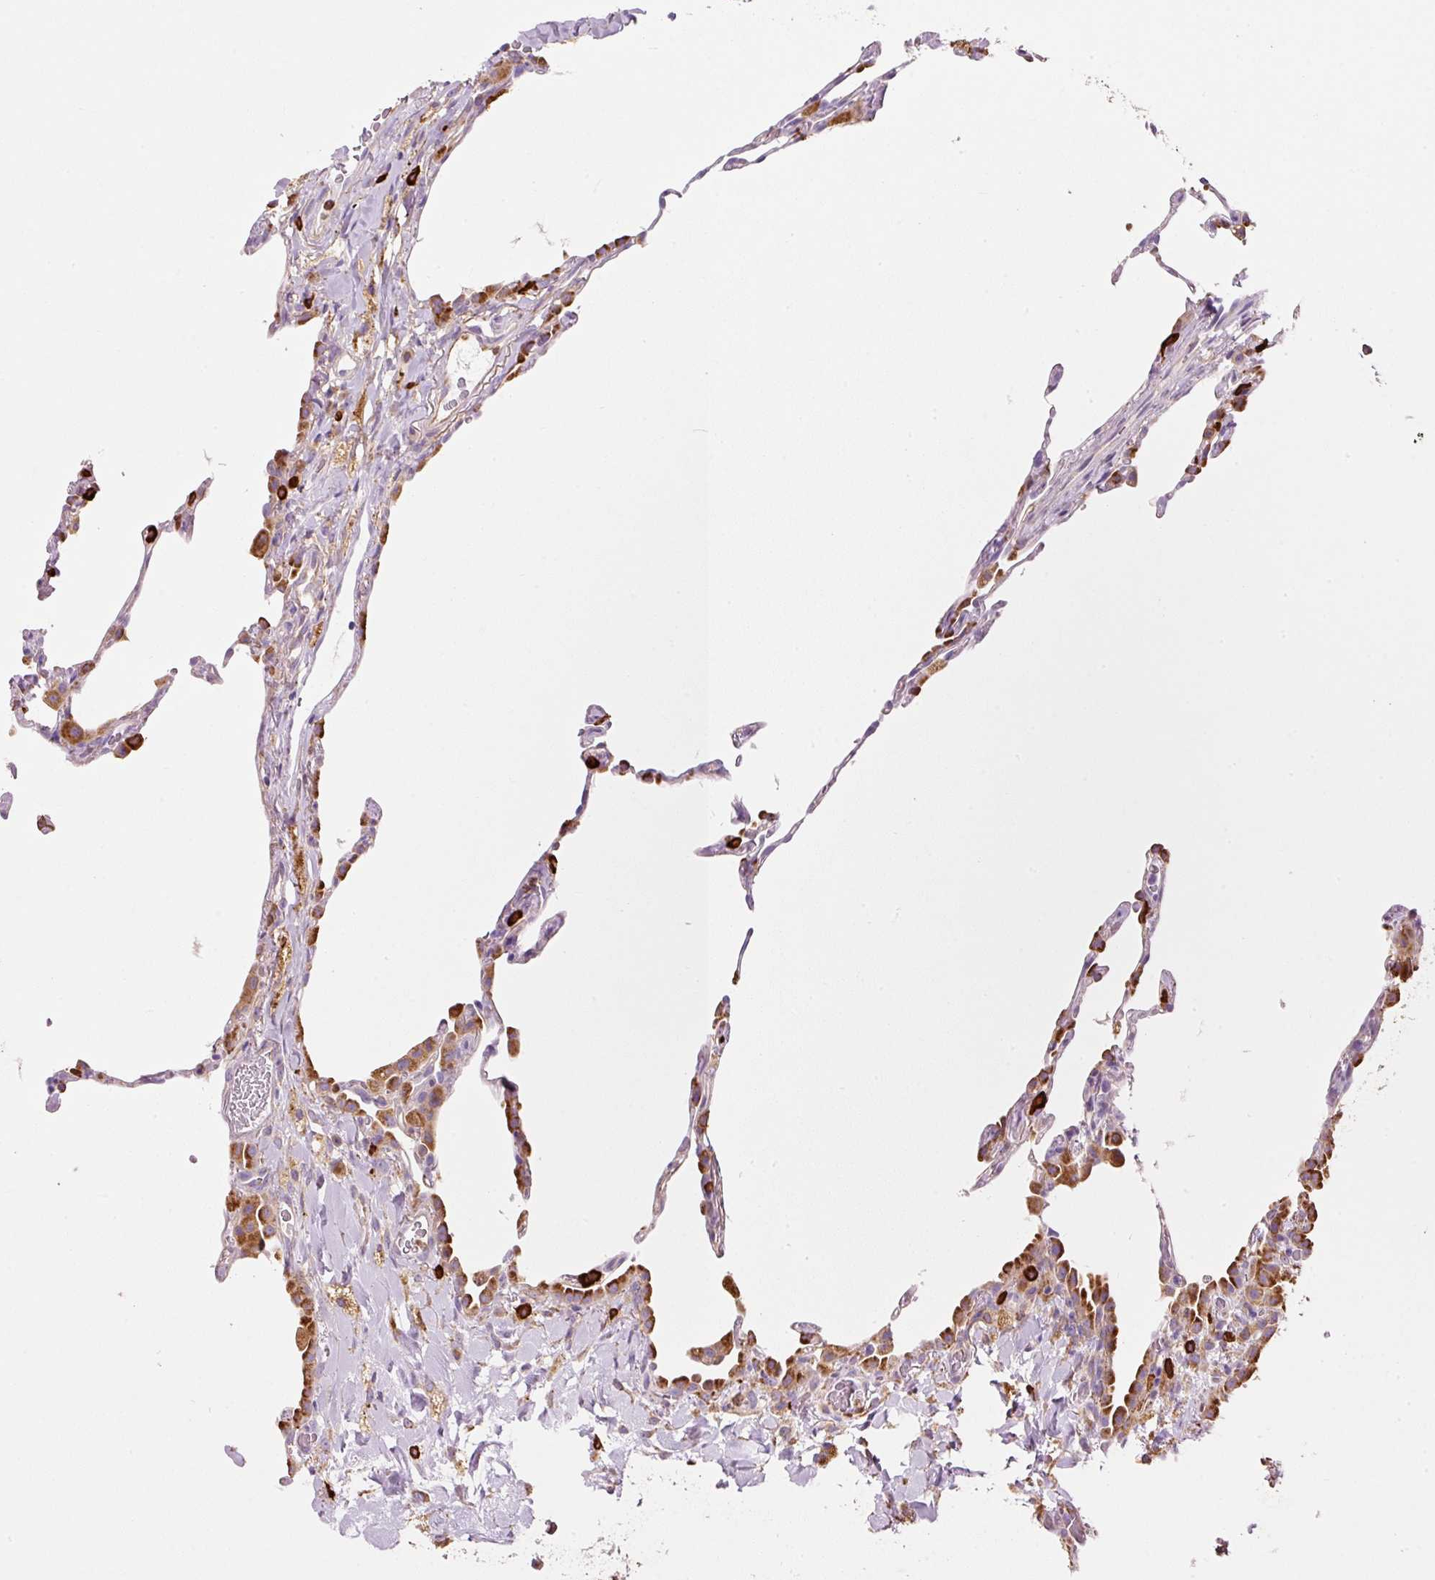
{"staining": {"intensity": "moderate", "quantity": "25%-75%", "location": "cytoplasmic/membranous"}, "tissue": "lung", "cell_type": "Alveolar cells", "image_type": "normal", "snomed": [{"axis": "morphology", "description": "Normal tissue, NOS"}, {"axis": "topography", "description": "Lung"}], "caption": "IHC (DAB (3,3'-diaminobenzidine)) staining of normal lung exhibits moderate cytoplasmic/membranous protein positivity in approximately 25%-75% of alveolar cells.", "gene": "TMC8", "patient": {"sex": "female", "age": 57}}